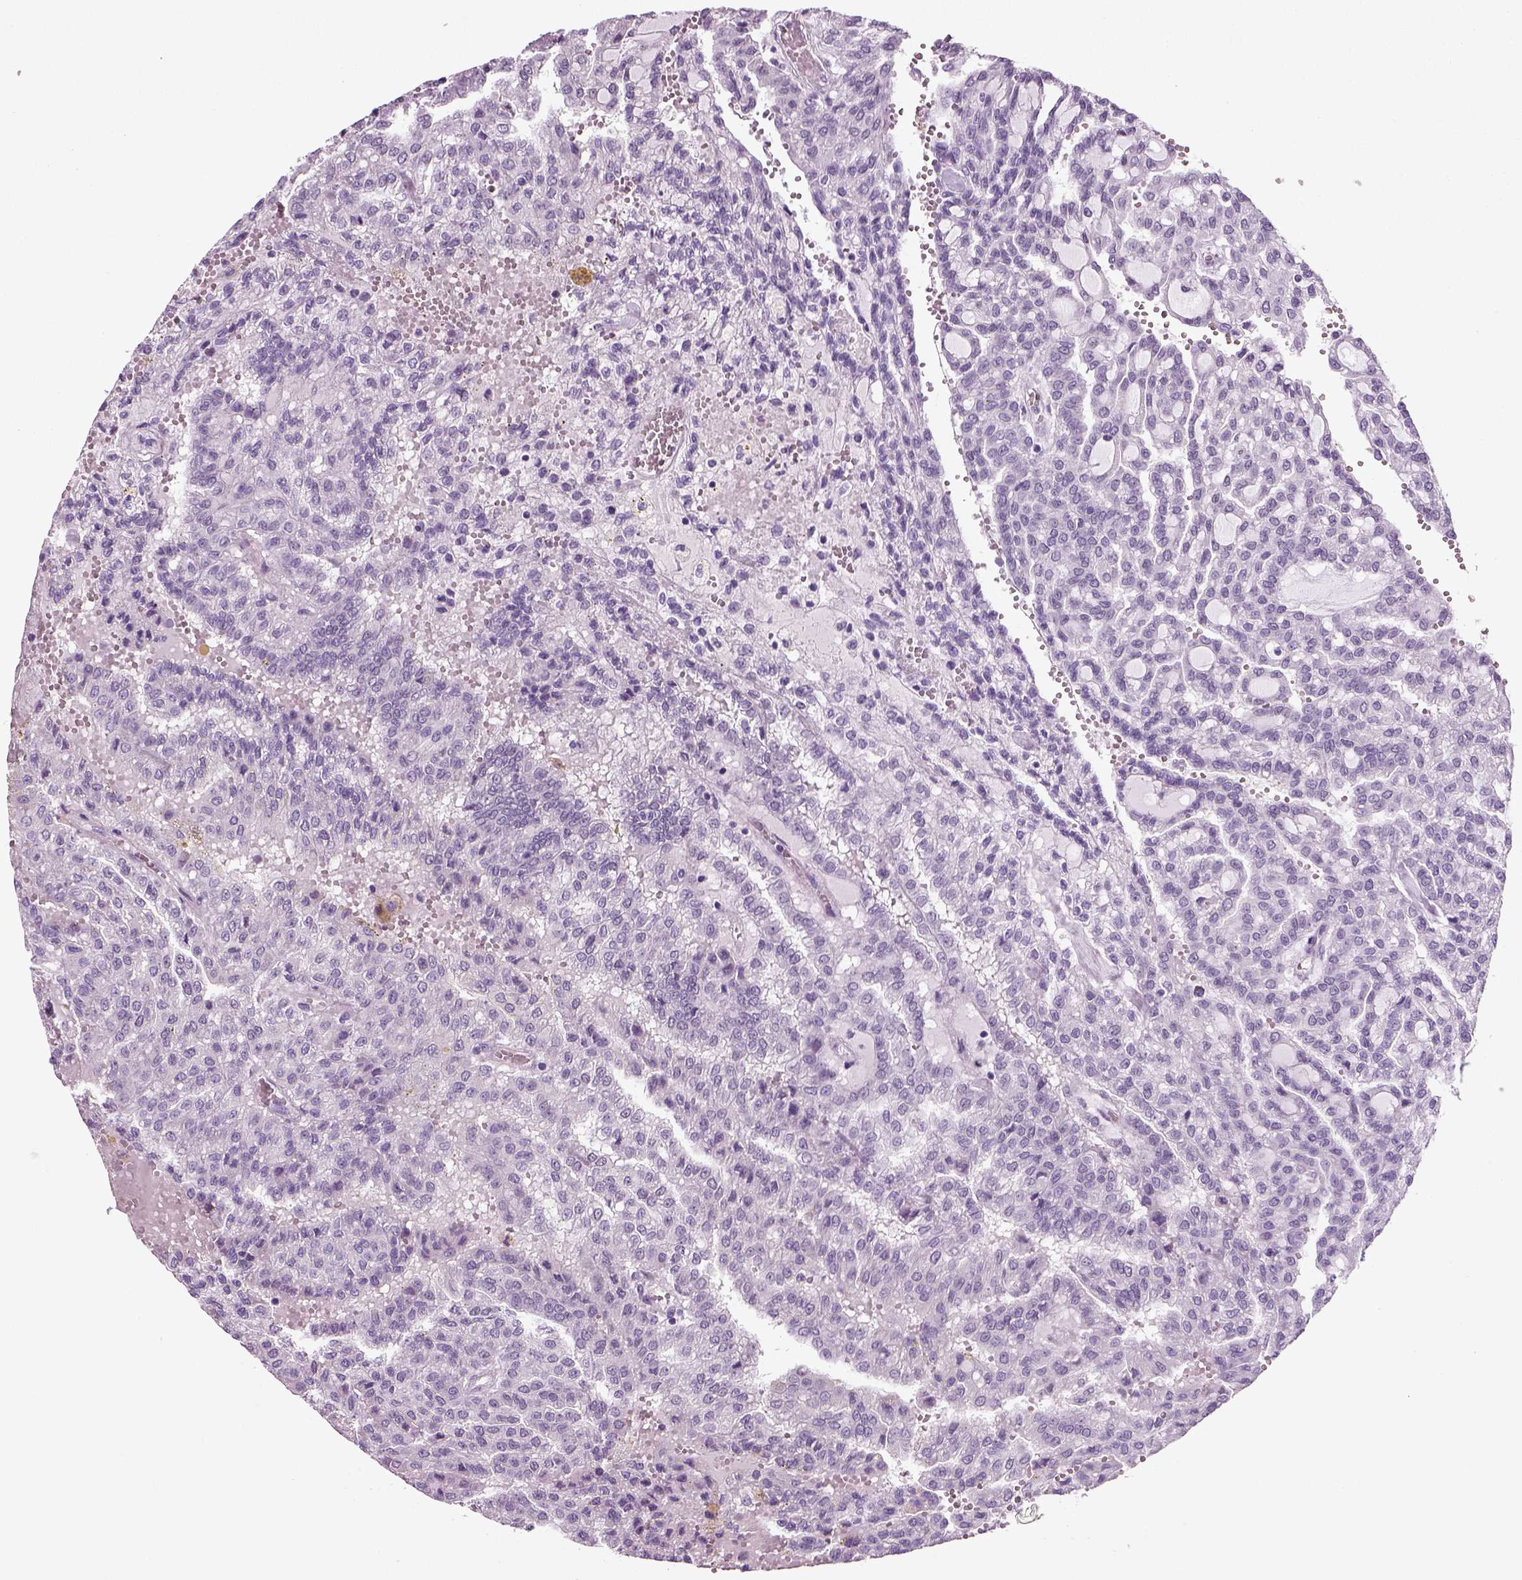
{"staining": {"intensity": "negative", "quantity": "none", "location": "none"}, "tissue": "renal cancer", "cell_type": "Tumor cells", "image_type": "cancer", "snomed": [{"axis": "morphology", "description": "Adenocarcinoma, NOS"}, {"axis": "topography", "description": "Kidney"}], "caption": "IHC micrograph of human renal cancer stained for a protein (brown), which exhibits no expression in tumor cells.", "gene": "SPATA31E1", "patient": {"sex": "male", "age": 63}}